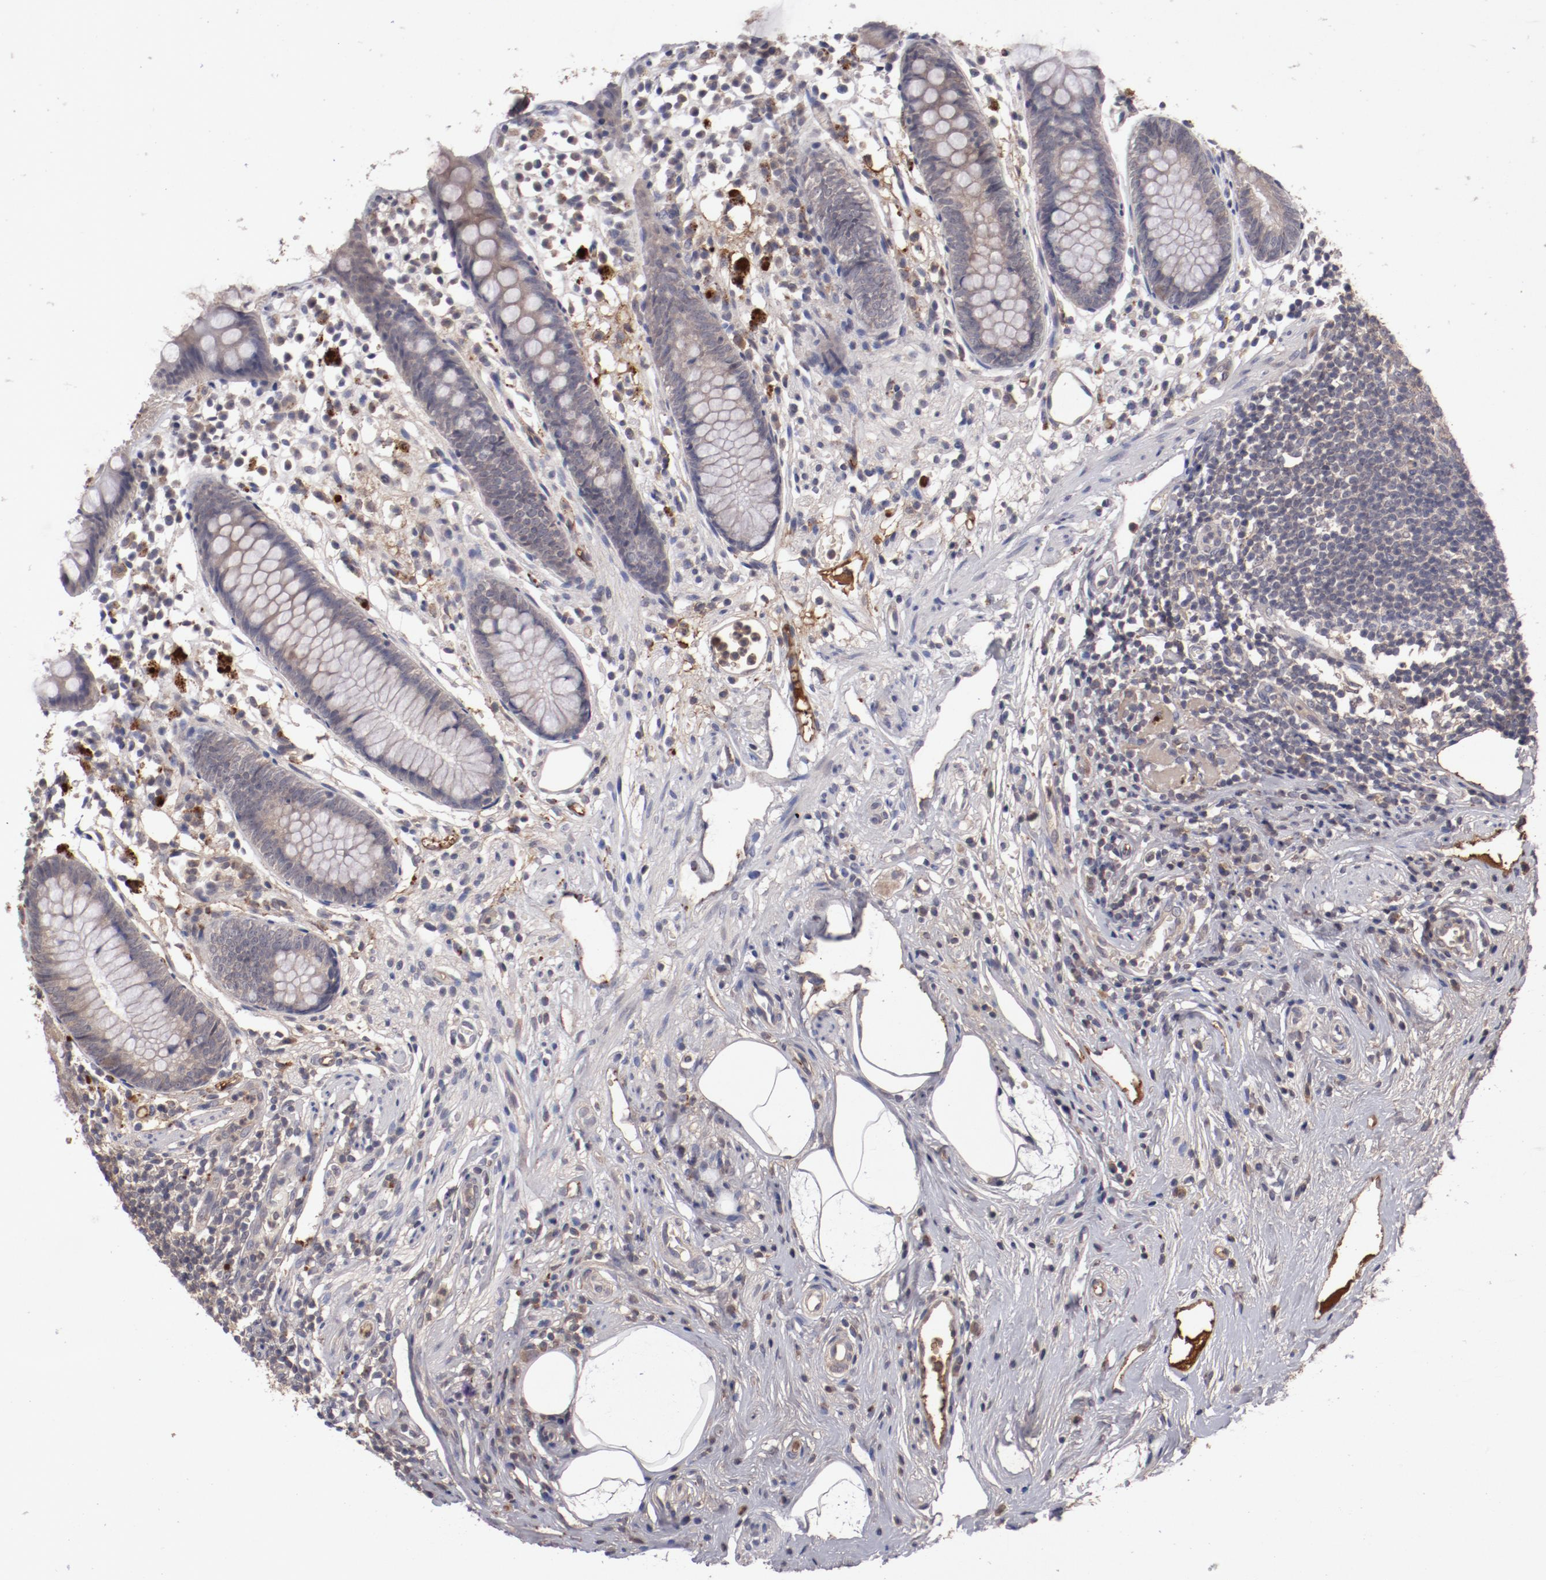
{"staining": {"intensity": "moderate", "quantity": "25%-75%", "location": "cytoplasmic/membranous"}, "tissue": "appendix", "cell_type": "Glandular cells", "image_type": "normal", "snomed": [{"axis": "morphology", "description": "Normal tissue, NOS"}, {"axis": "topography", "description": "Appendix"}], "caption": "Brown immunohistochemical staining in benign appendix reveals moderate cytoplasmic/membranous expression in approximately 25%-75% of glandular cells. The staining was performed using DAB (3,3'-diaminobenzidine) to visualize the protein expression in brown, while the nuclei were stained in blue with hematoxylin (Magnification: 20x).", "gene": "CP", "patient": {"sex": "male", "age": 38}}